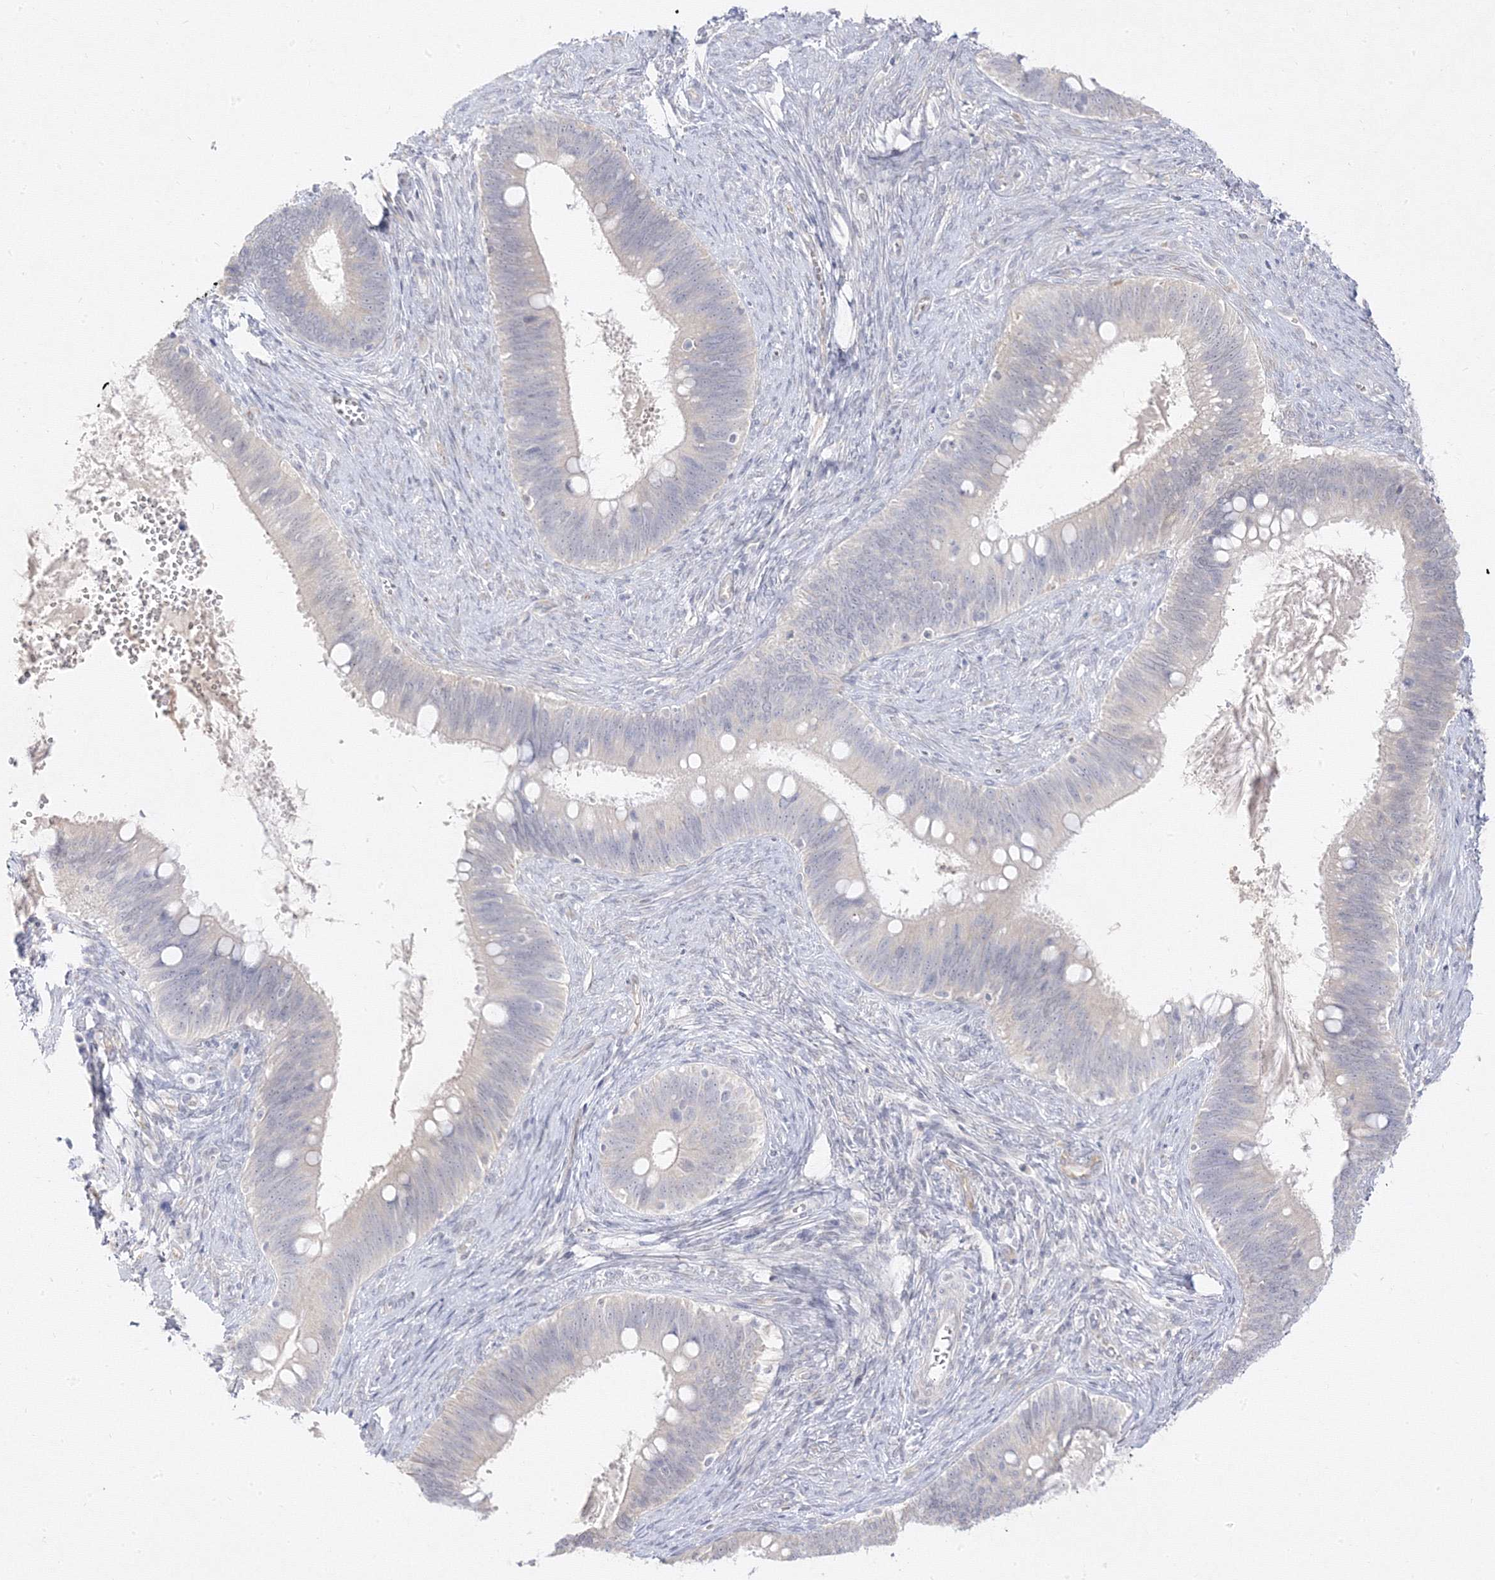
{"staining": {"intensity": "negative", "quantity": "none", "location": "none"}, "tissue": "cervical cancer", "cell_type": "Tumor cells", "image_type": "cancer", "snomed": [{"axis": "morphology", "description": "Adenocarcinoma, NOS"}, {"axis": "topography", "description": "Cervix"}], "caption": "Immunohistochemical staining of cervical cancer reveals no significant positivity in tumor cells.", "gene": "C2CD2", "patient": {"sex": "female", "age": 42}}